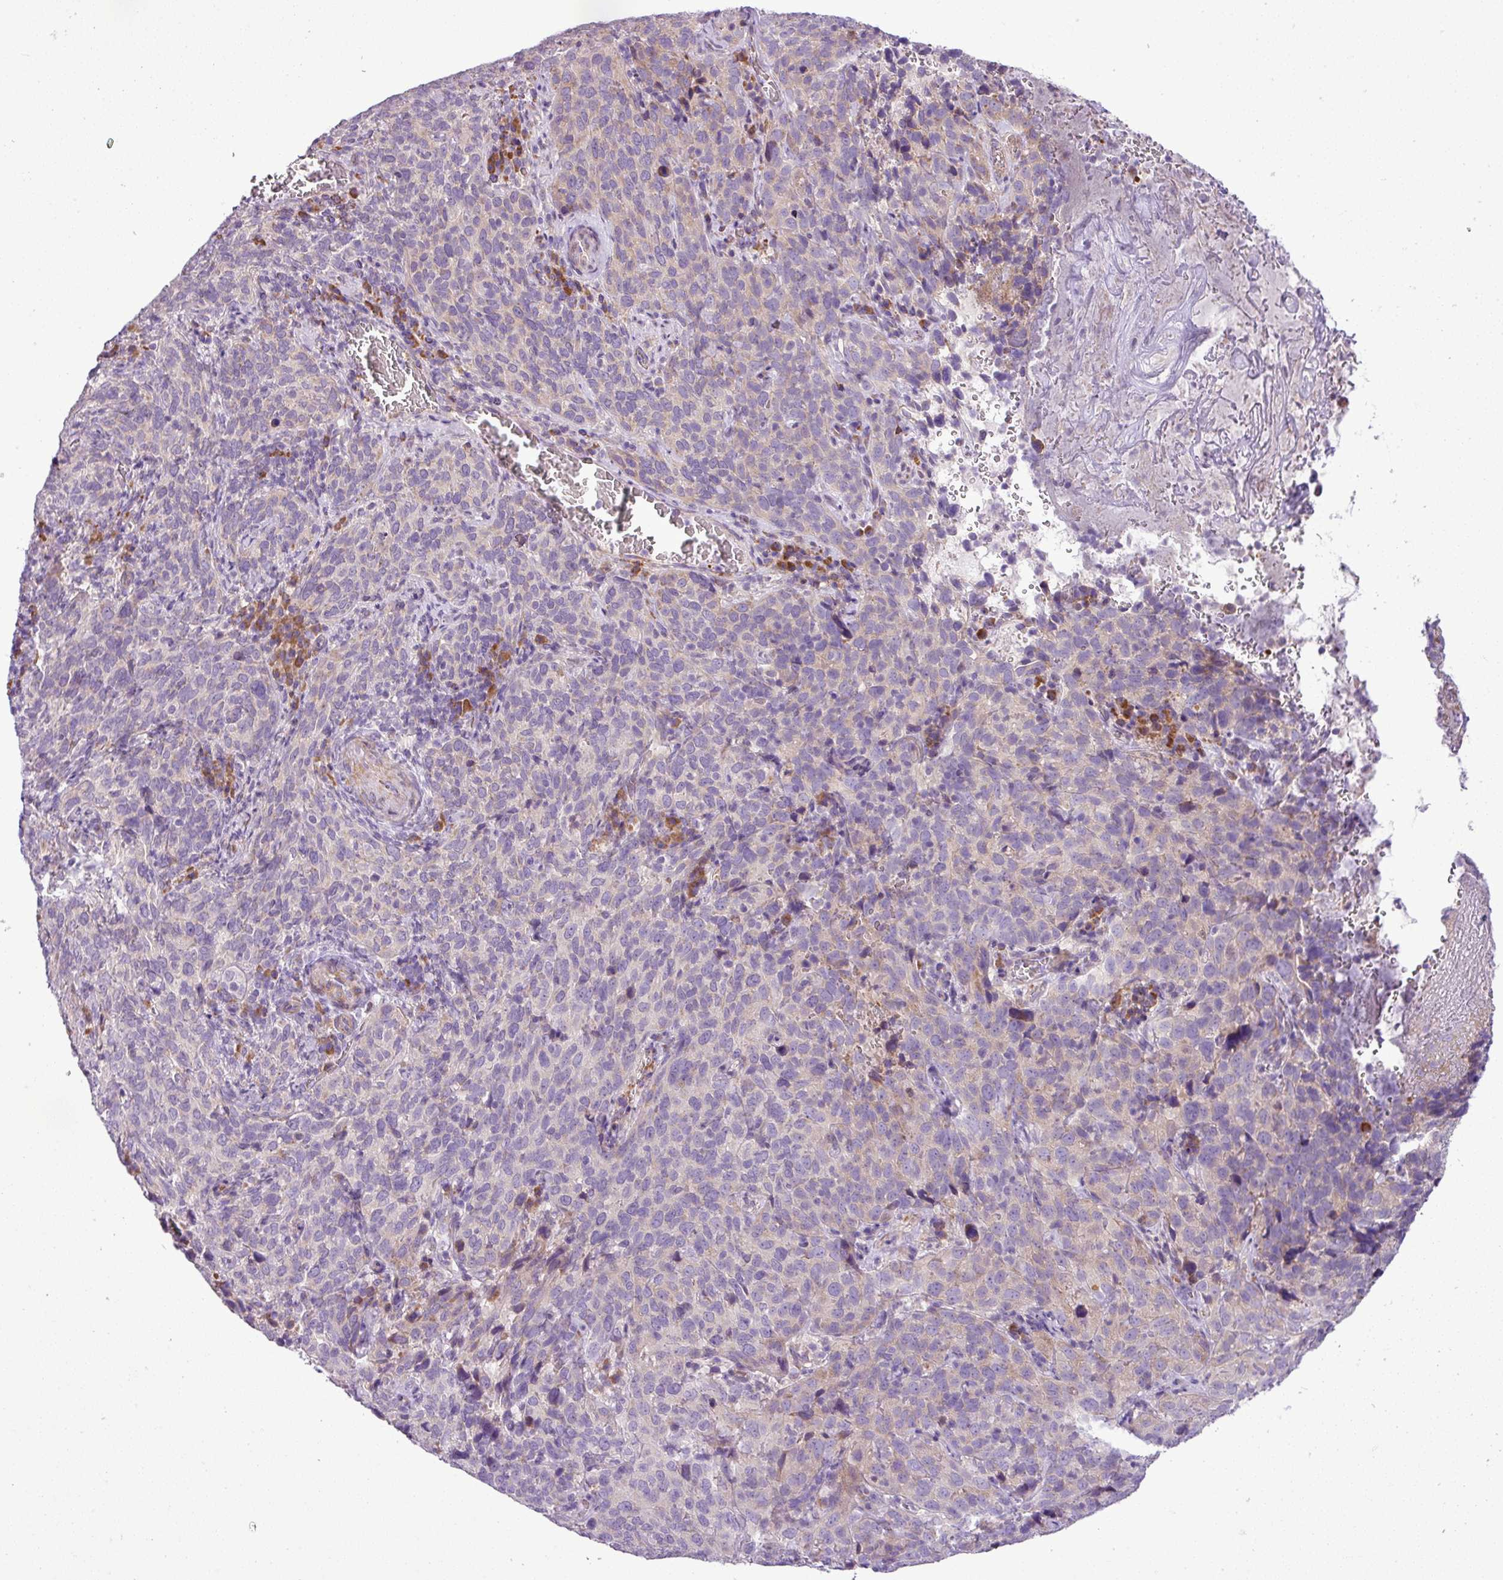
{"staining": {"intensity": "negative", "quantity": "none", "location": "none"}, "tissue": "cervical cancer", "cell_type": "Tumor cells", "image_type": "cancer", "snomed": [{"axis": "morphology", "description": "Squamous cell carcinoma, NOS"}, {"axis": "topography", "description": "Cervix"}], "caption": "Protein analysis of cervical squamous cell carcinoma shows no significant positivity in tumor cells.", "gene": "MOCS3", "patient": {"sex": "female", "age": 51}}